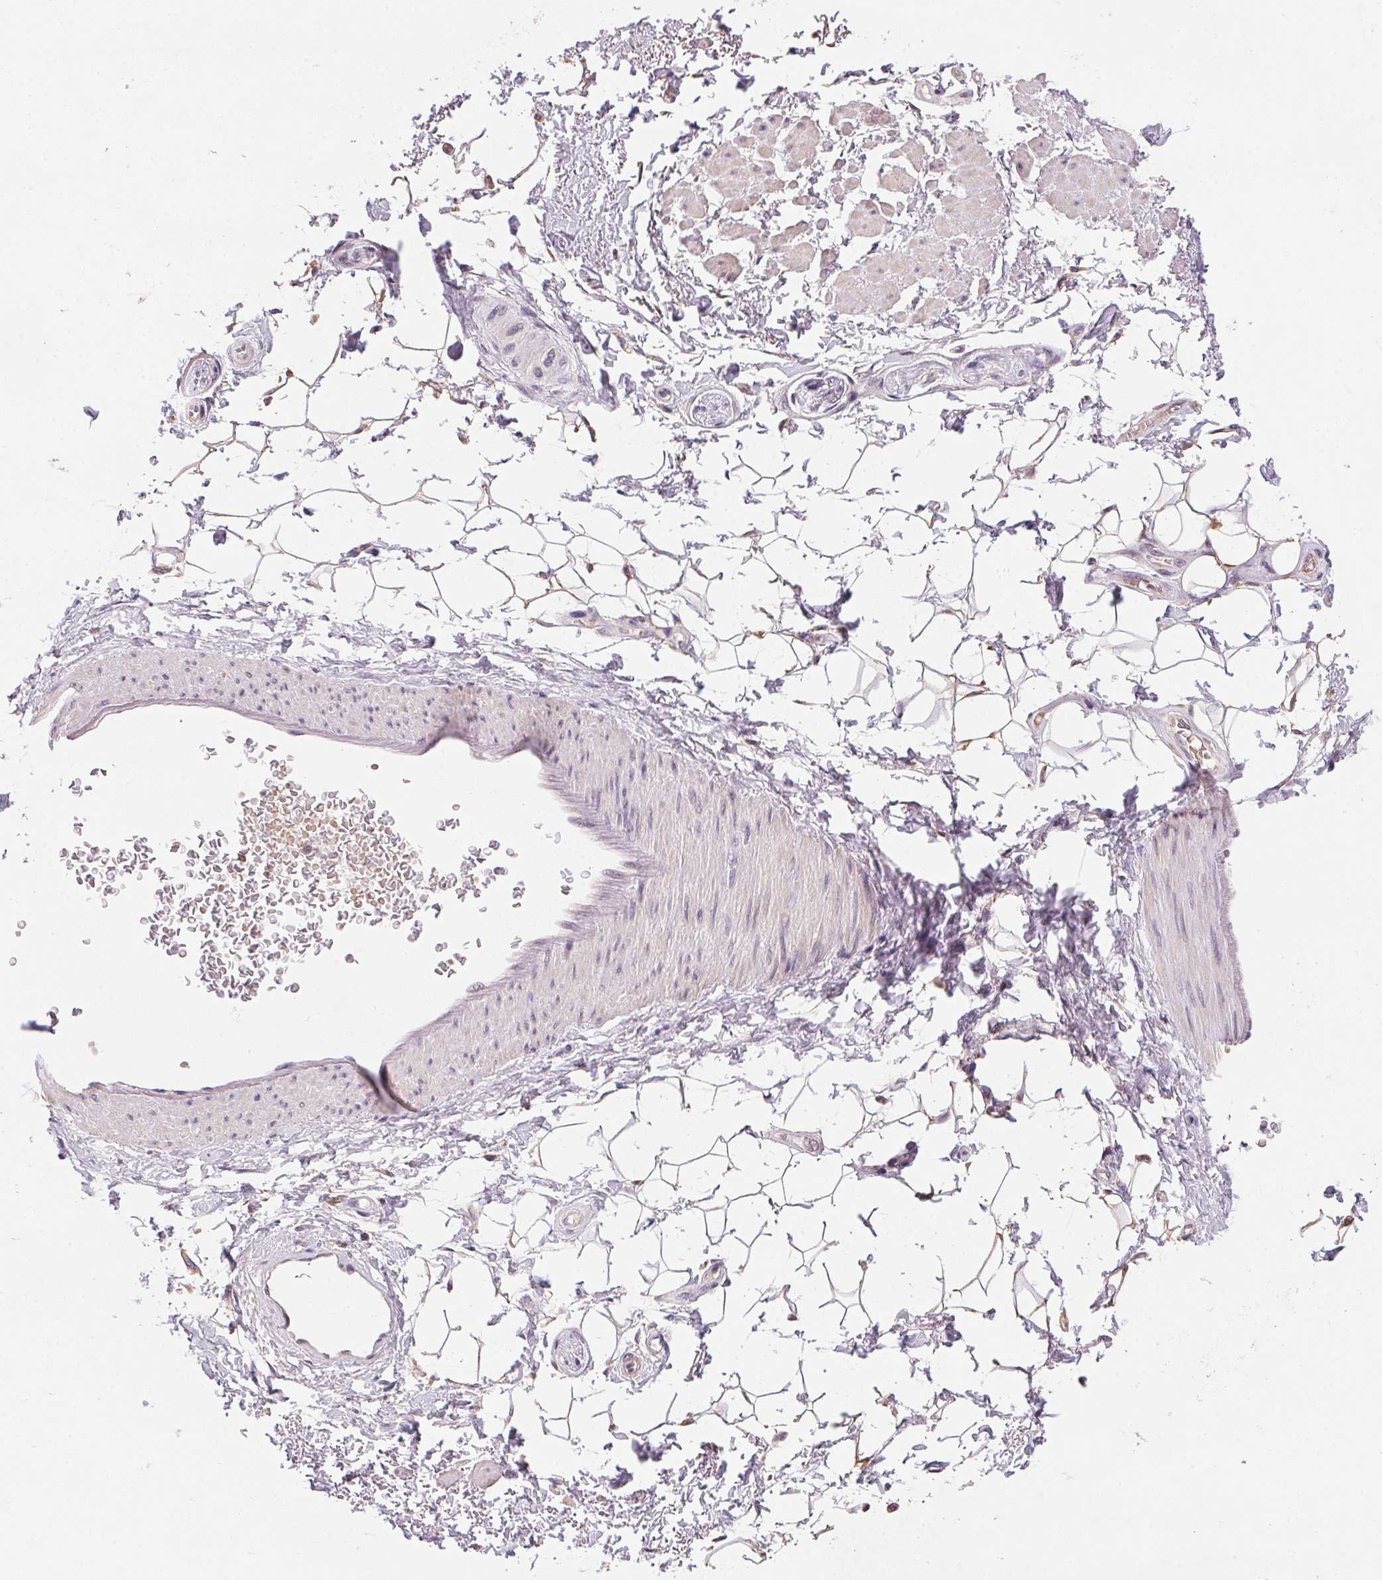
{"staining": {"intensity": "weak", "quantity": "25%-75%", "location": "cytoplasmic/membranous"}, "tissue": "adipose tissue", "cell_type": "Adipocytes", "image_type": "normal", "snomed": [{"axis": "morphology", "description": "Normal tissue, NOS"}, {"axis": "topography", "description": "Anal"}, {"axis": "topography", "description": "Peripheral nerve tissue"}], "caption": "IHC of benign human adipose tissue reveals low levels of weak cytoplasmic/membranous expression in about 25%-75% of adipocytes.", "gene": "ALDH8A1", "patient": {"sex": "male", "age": 51}}